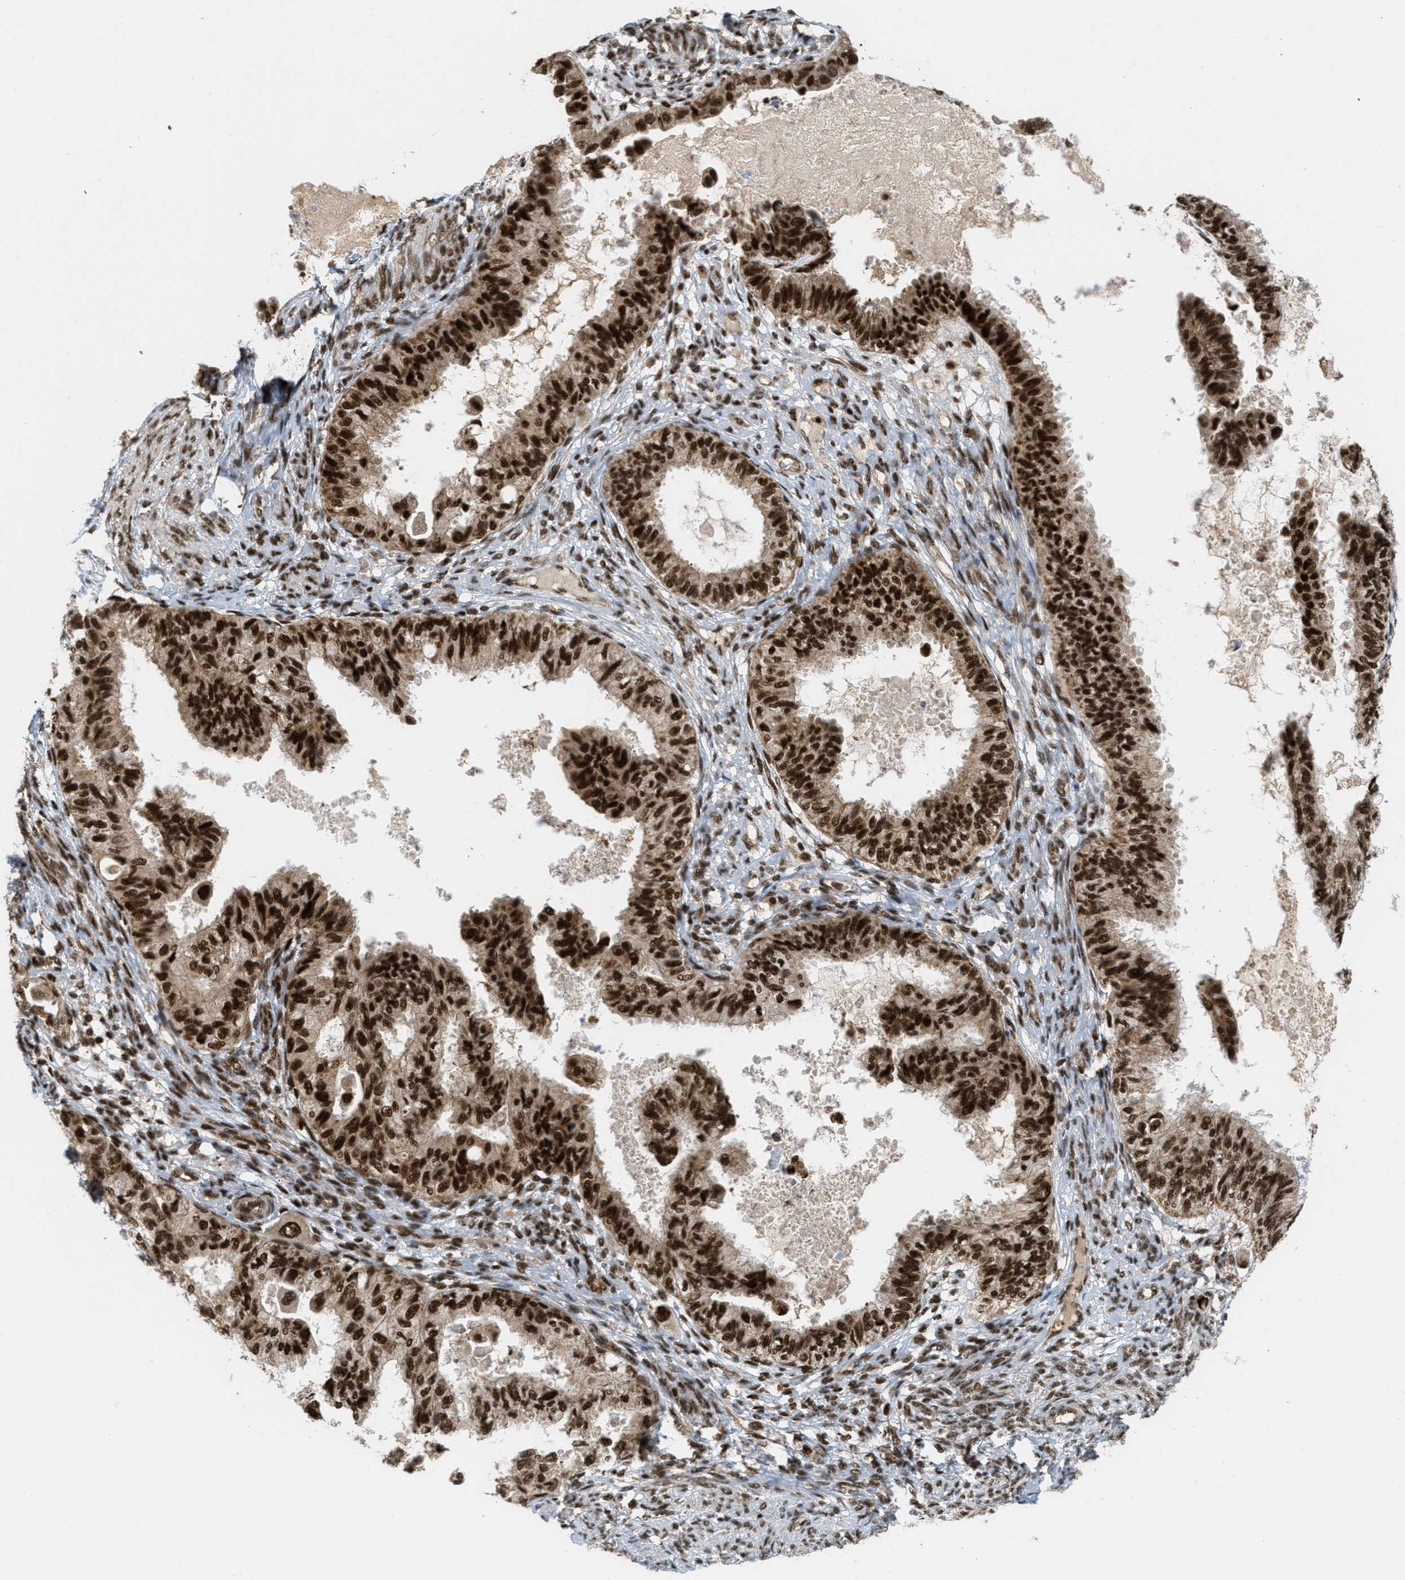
{"staining": {"intensity": "strong", "quantity": ">75%", "location": "cytoplasmic/membranous,nuclear"}, "tissue": "cervical cancer", "cell_type": "Tumor cells", "image_type": "cancer", "snomed": [{"axis": "morphology", "description": "Normal tissue, NOS"}, {"axis": "morphology", "description": "Adenocarcinoma, NOS"}, {"axis": "topography", "description": "Cervix"}, {"axis": "topography", "description": "Endometrium"}], "caption": "About >75% of tumor cells in cervical cancer (adenocarcinoma) exhibit strong cytoplasmic/membranous and nuclear protein staining as visualized by brown immunohistochemical staining.", "gene": "TLK1", "patient": {"sex": "female", "age": 86}}